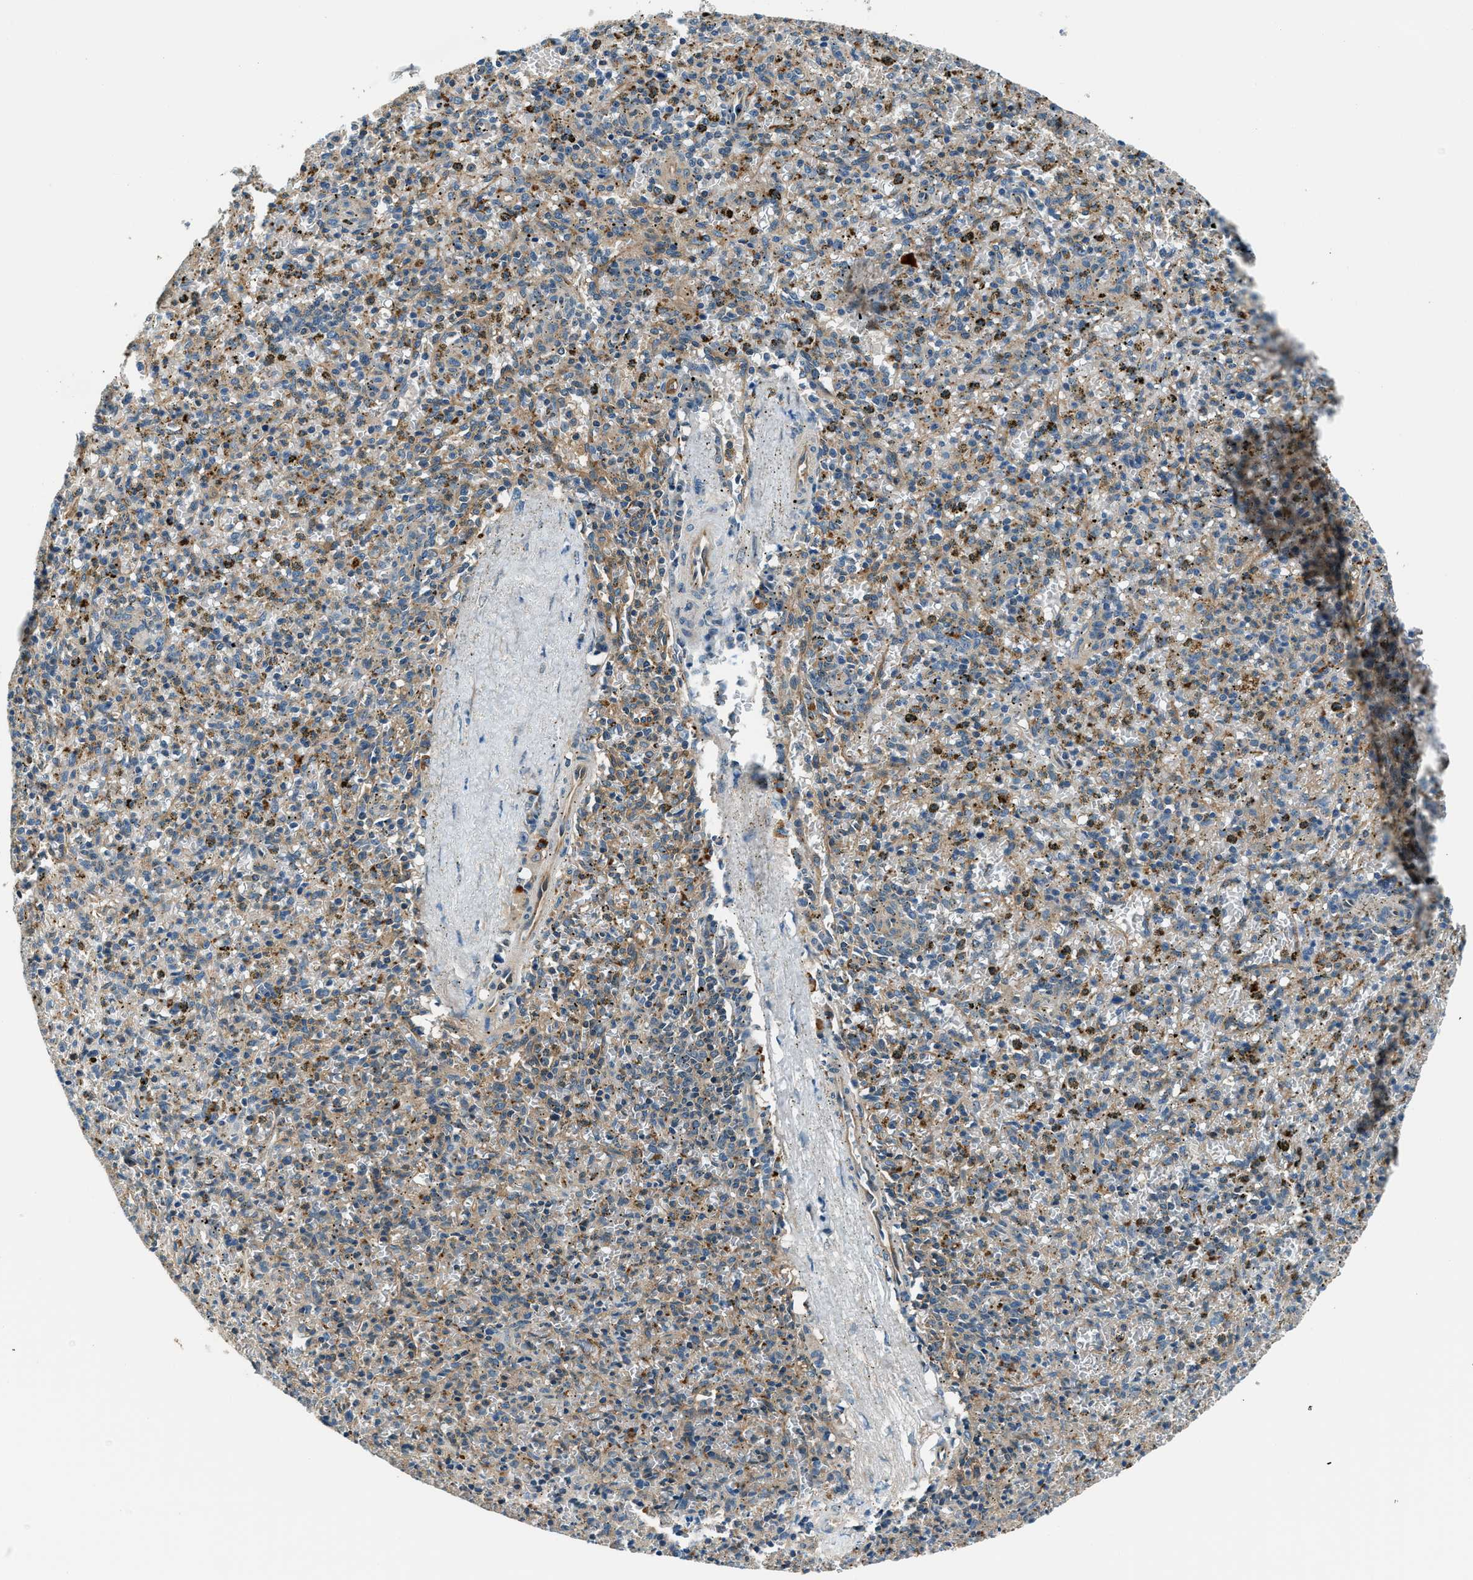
{"staining": {"intensity": "weak", "quantity": "<25%", "location": "cytoplasmic/membranous"}, "tissue": "spleen", "cell_type": "Cells in red pulp", "image_type": "normal", "snomed": [{"axis": "morphology", "description": "Normal tissue, NOS"}, {"axis": "topography", "description": "Spleen"}], "caption": "Immunohistochemistry (IHC) of benign human spleen shows no staining in cells in red pulp.", "gene": "SLC19A2", "patient": {"sex": "male", "age": 72}}